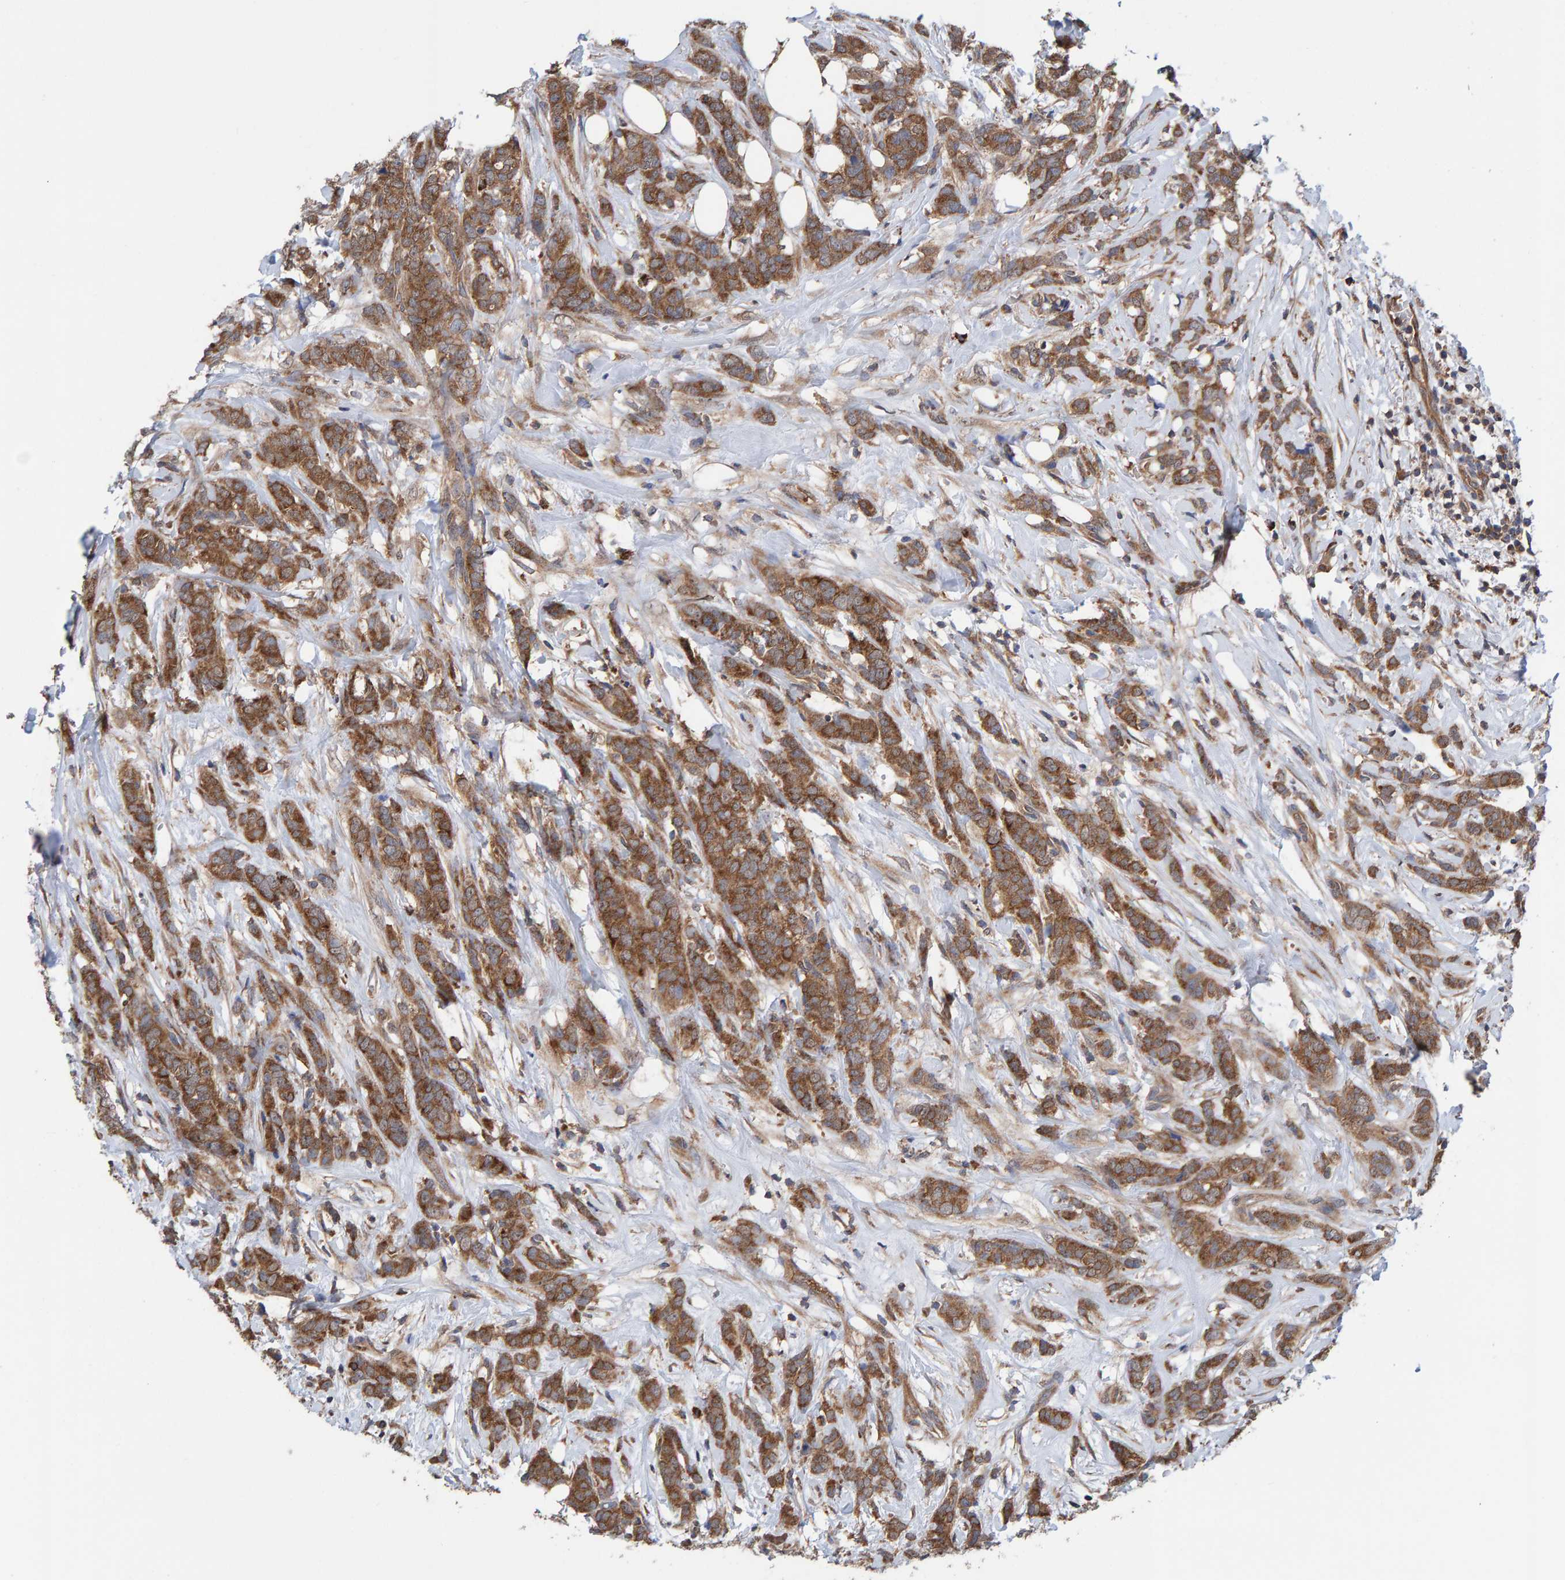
{"staining": {"intensity": "moderate", "quantity": ">75%", "location": "cytoplasmic/membranous"}, "tissue": "breast cancer", "cell_type": "Tumor cells", "image_type": "cancer", "snomed": [{"axis": "morphology", "description": "Lobular carcinoma"}, {"axis": "topography", "description": "Skin"}, {"axis": "topography", "description": "Breast"}], "caption": "This is an image of immunohistochemistry staining of breast lobular carcinoma, which shows moderate staining in the cytoplasmic/membranous of tumor cells.", "gene": "LRSAM1", "patient": {"sex": "female", "age": 46}}